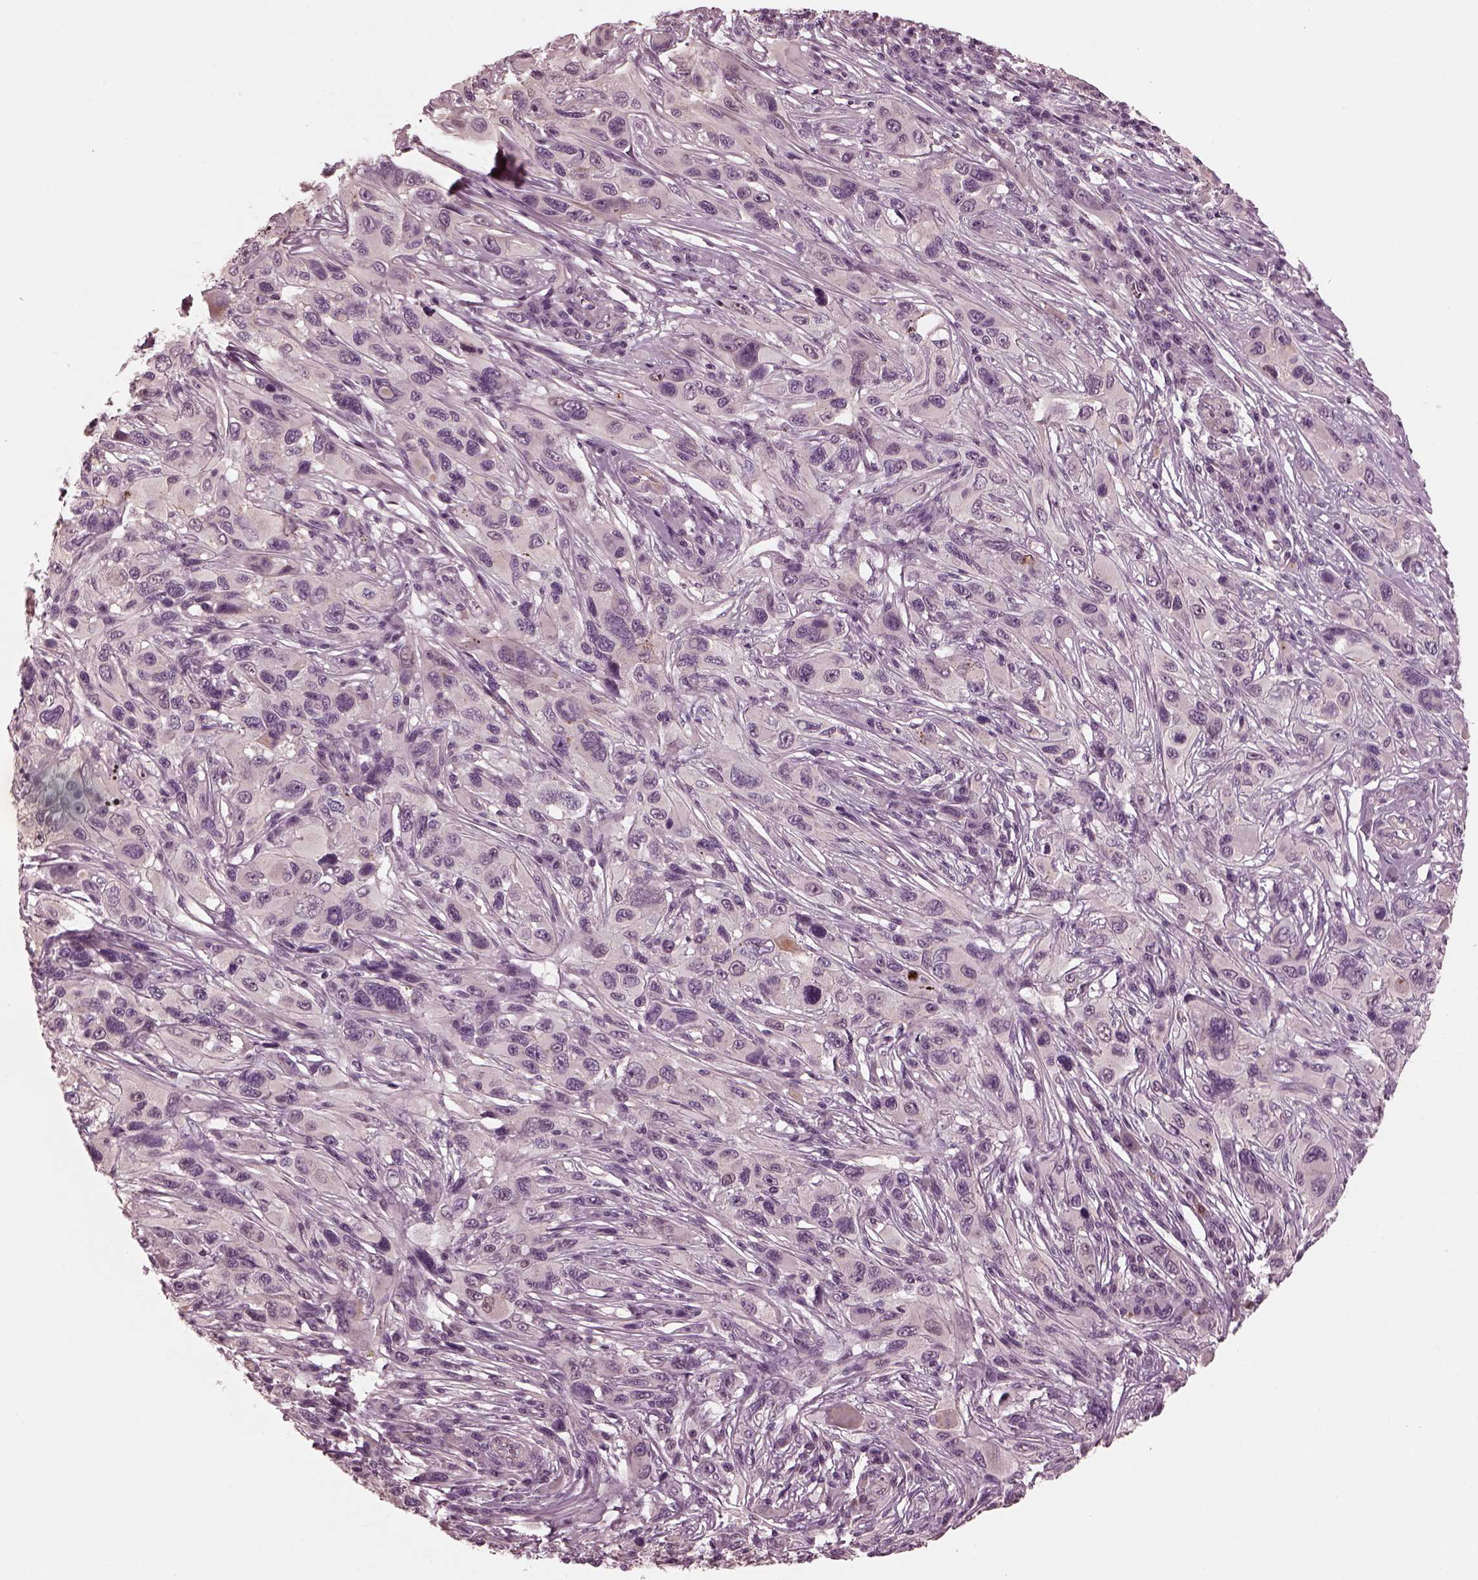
{"staining": {"intensity": "negative", "quantity": "none", "location": "none"}, "tissue": "melanoma", "cell_type": "Tumor cells", "image_type": "cancer", "snomed": [{"axis": "morphology", "description": "Malignant melanoma, NOS"}, {"axis": "topography", "description": "Skin"}], "caption": "A high-resolution image shows immunohistochemistry staining of malignant melanoma, which demonstrates no significant staining in tumor cells.", "gene": "KIF6", "patient": {"sex": "male", "age": 53}}